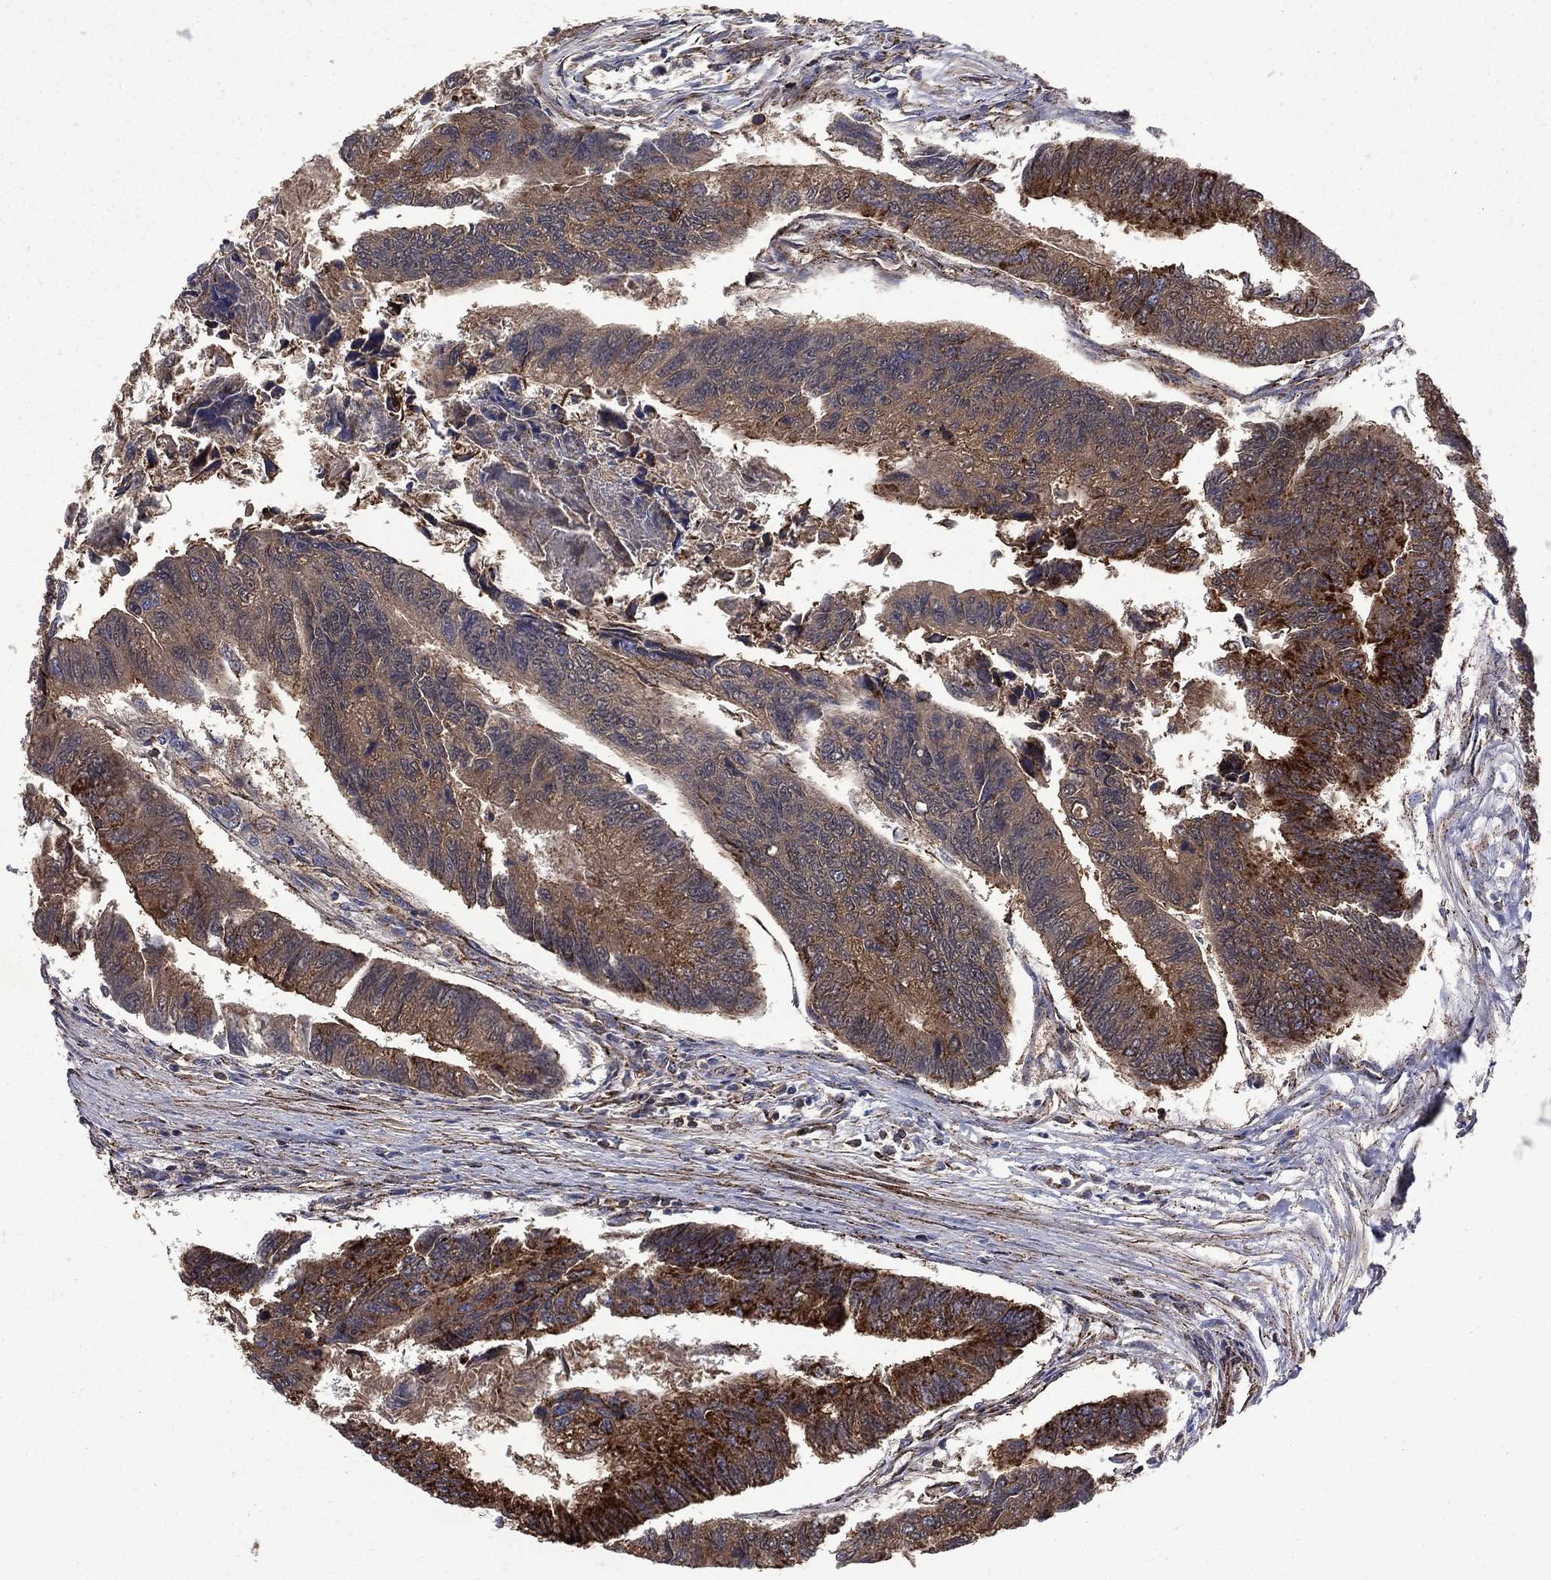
{"staining": {"intensity": "moderate", "quantity": ">75%", "location": "cytoplasmic/membranous"}, "tissue": "colorectal cancer", "cell_type": "Tumor cells", "image_type": "cancer", "snomed": [{"axis": "morphology", "description": "Adenocarcinoma, NOS"}, {"axis": "topography", "description": "Colon"}], "caption": "Colorectal cancer stained with immunohistochemistry (IHC) displays moderate cytoplasmic/membranous expression in approximately >75% of tumor cells. (Stains: DAB (3,3'-diaminobenzidine) in brown, nuclei in blue, Microscopy: brightfield microscopy at high magnification).", "gene": "GOT2", "patient": {"sex": "female", "age": 65}}